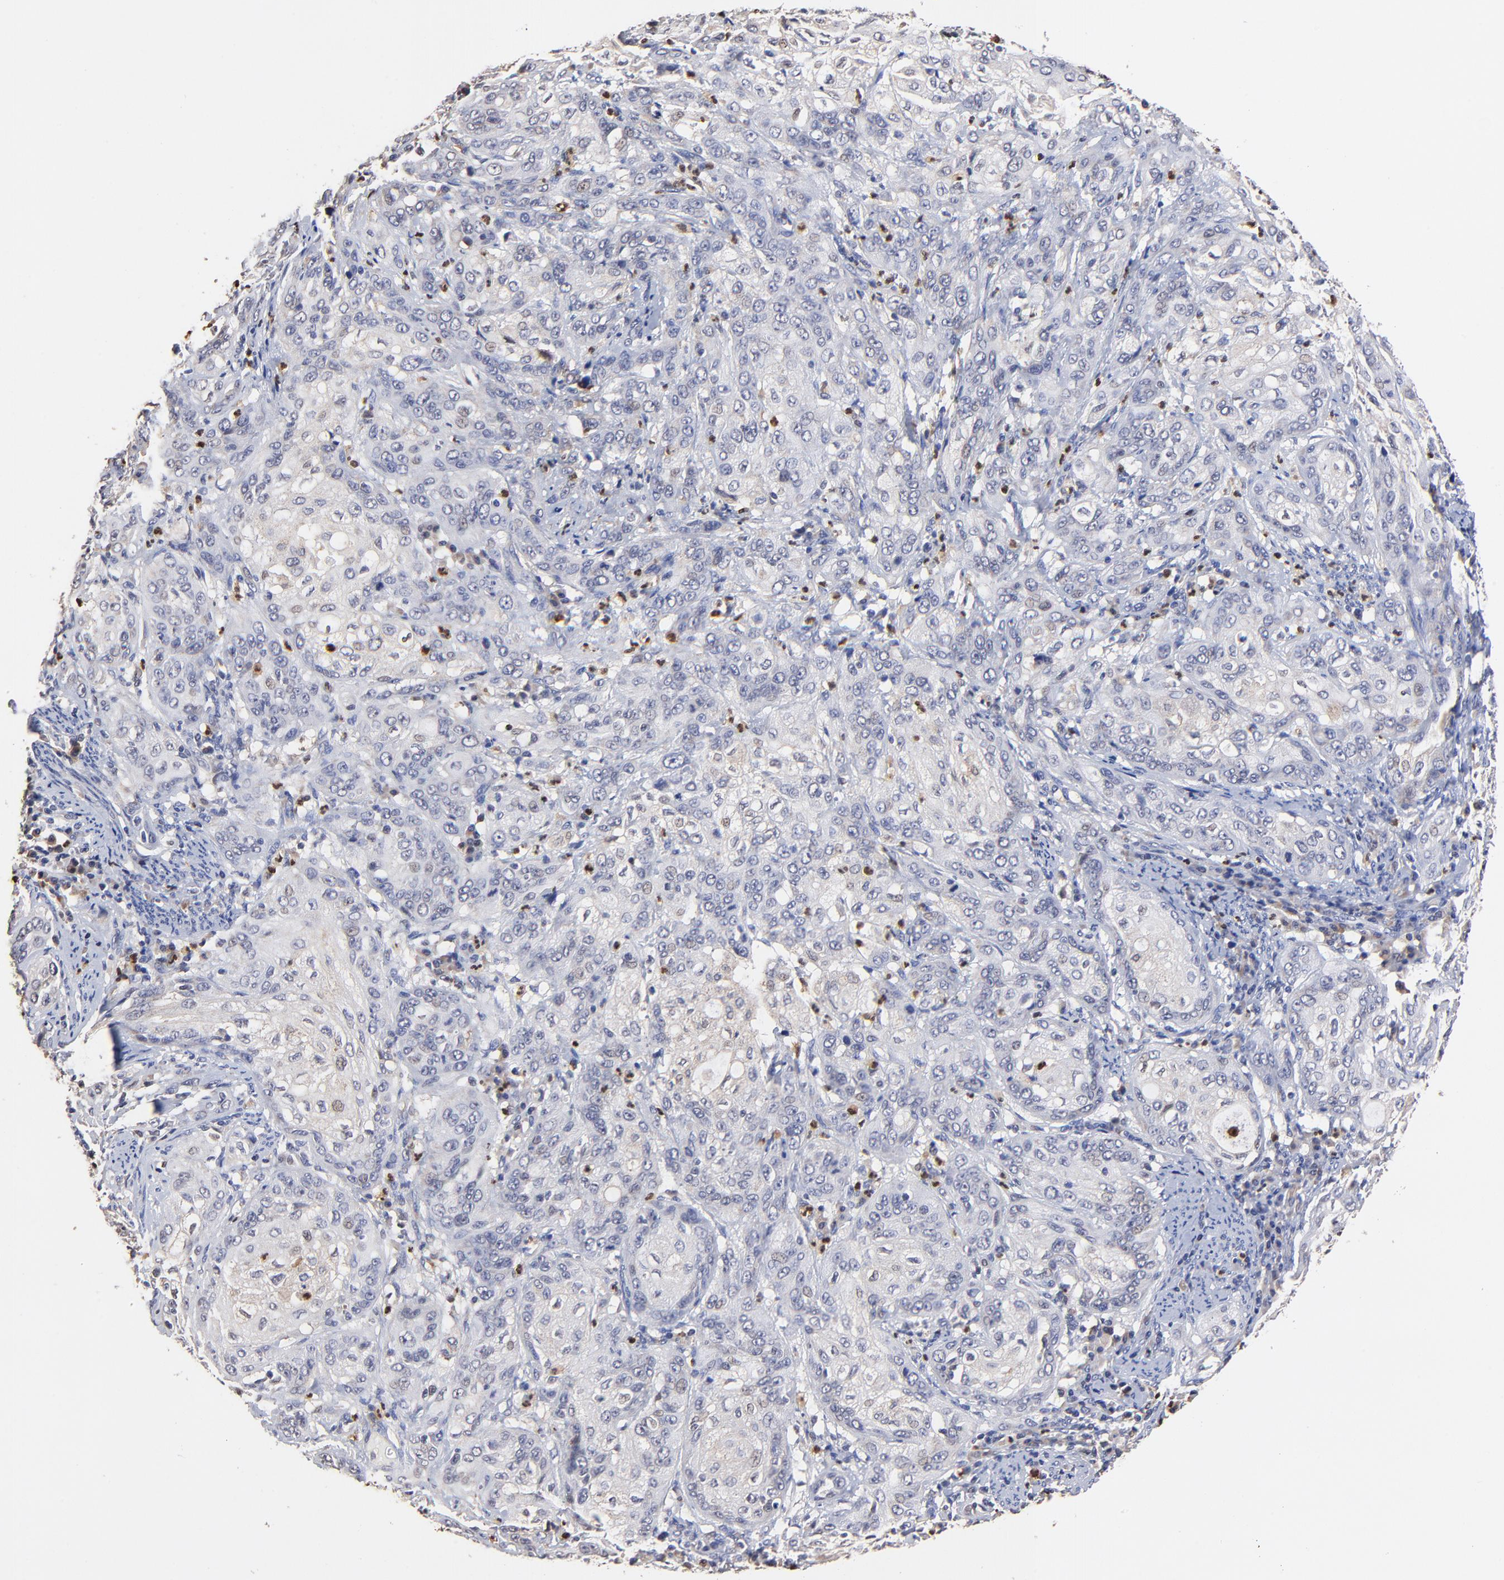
{"staining": {"intensity": "weak", "quantity": "<25%", "location": "cytoplasmic/membranous,nuclear"}, "tissue": "cervical cancer", "cell_type": "Tumor cells", "image_type": "cancer", "snomed": [{"axis": "morphology", "description": "Squamous cell carcinoma, NOS"}, {"axis": "topography", "description": "Cervix"}], "caption": "Immunohistochemistry micrograph of squamous cell carcinoma (cervical) stained for a protein (brown), which reveals no staining in tumor cells.", "gene": "BBOF1", "patient": {"sex": "female", "age": 41}}